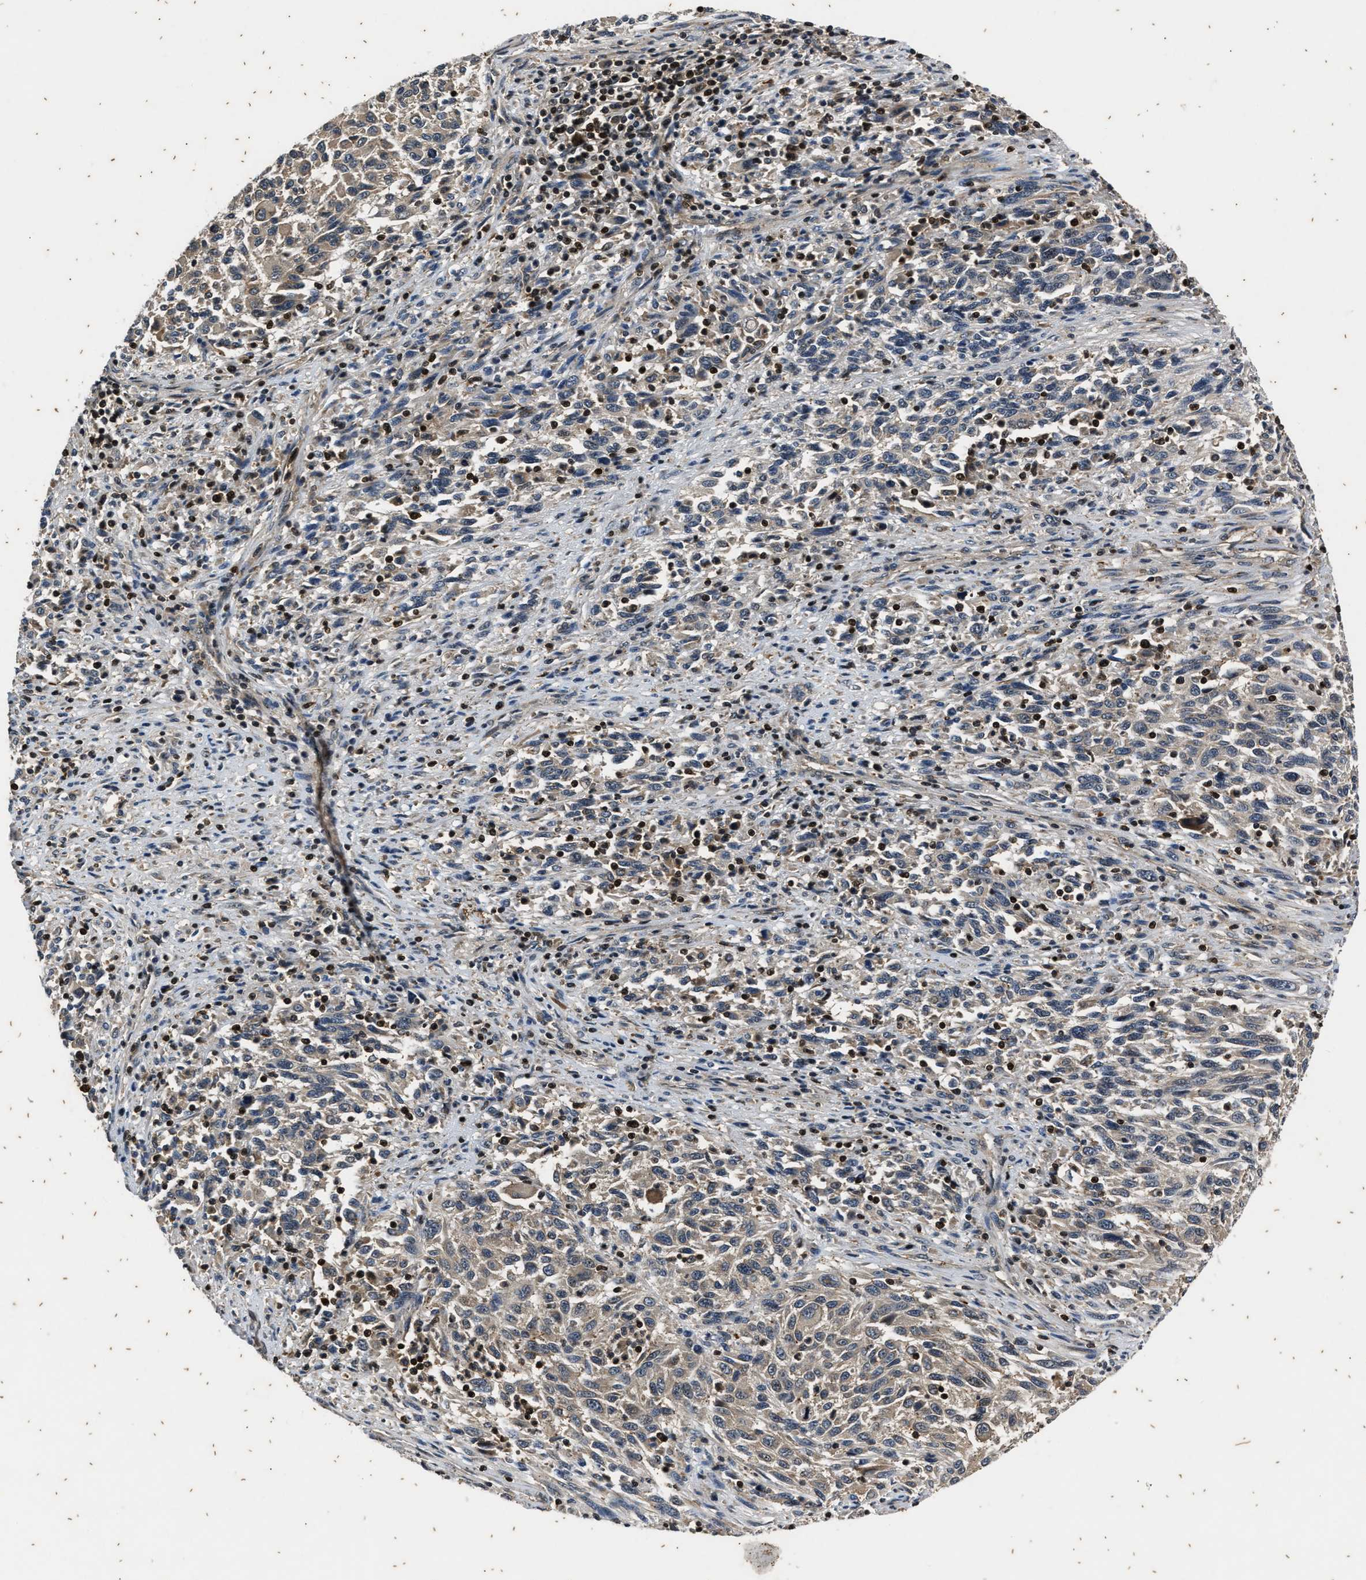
{"staining": {"intensity": "weak", "quantity": "<25%", "location": "cytoplasmic/membranous"}, "tissue": "melanoma", "cell_type": "Tumor cells", "image_type": "cancer", "snomed": [{"axis": "morphology", "description": "Malignant melanoma, Metastatic site"}, {"axis": "topography", "description": "Lymph node"}], "caption": "Tumor cells are negative for brown protein staining in malignant melanoma (metastatic site).", "gene": "PTPN7", "patient": {"sex": "male", "age": 61}}